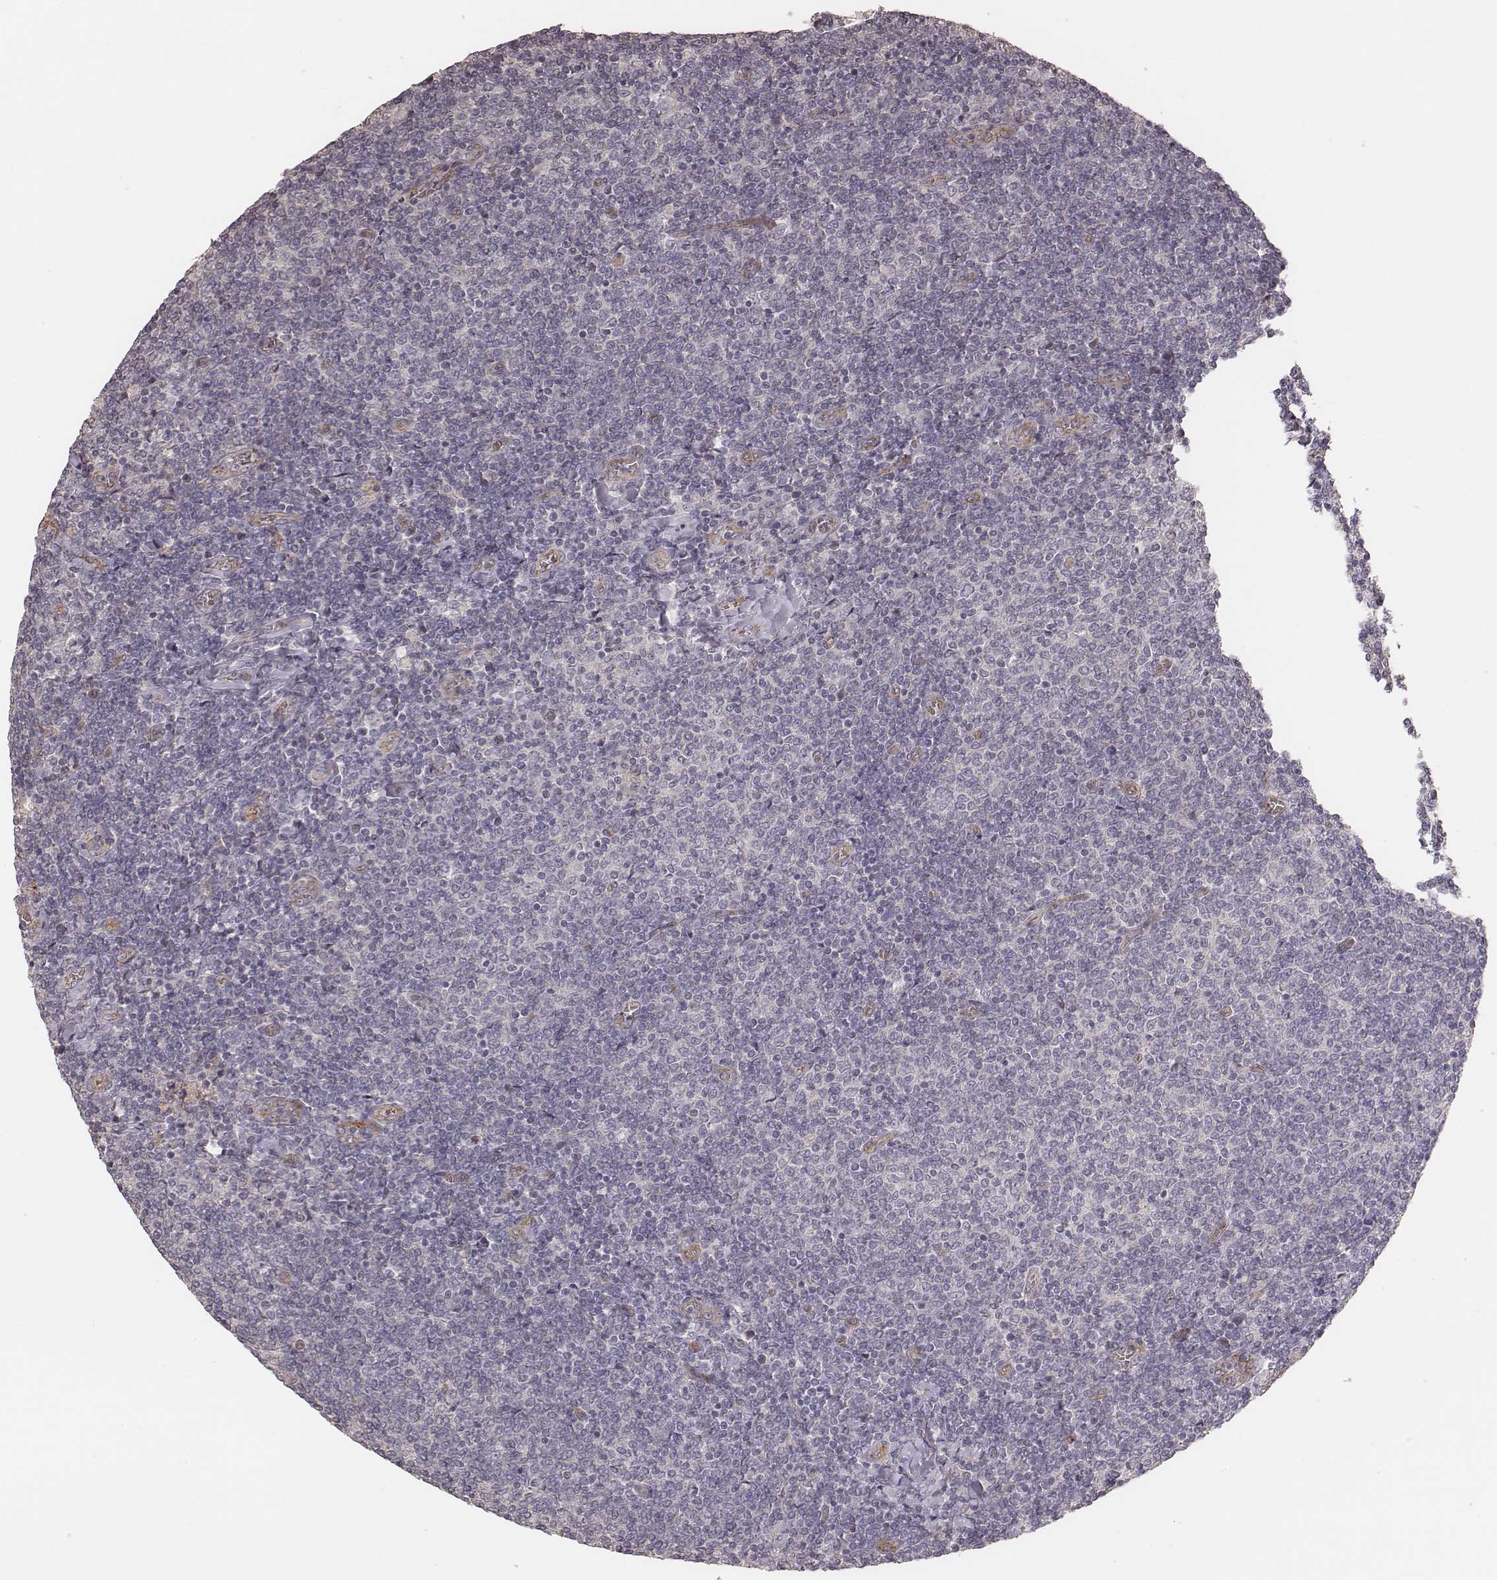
{"staining": {"intensity": "negative", "quantity": "none", "location": "none"}, "tissue": "lymphoma", "cell_type": "Tumor cells", "image_type": "cancer", "snomed": [{"axis": "morphology", "description": "Malignant lymphoma, non-Hodgkin's type, Low grade"}, {"axis": "topography", "description": "Lymph node"}], "caption": "This is an IHC micrograph of malignant lymphoma, non-Hodgkin's type (low-grade). There is no expression in tumor cells.", "gene": "OTOGL", "patient": {"sex": "male", "age": 52}}